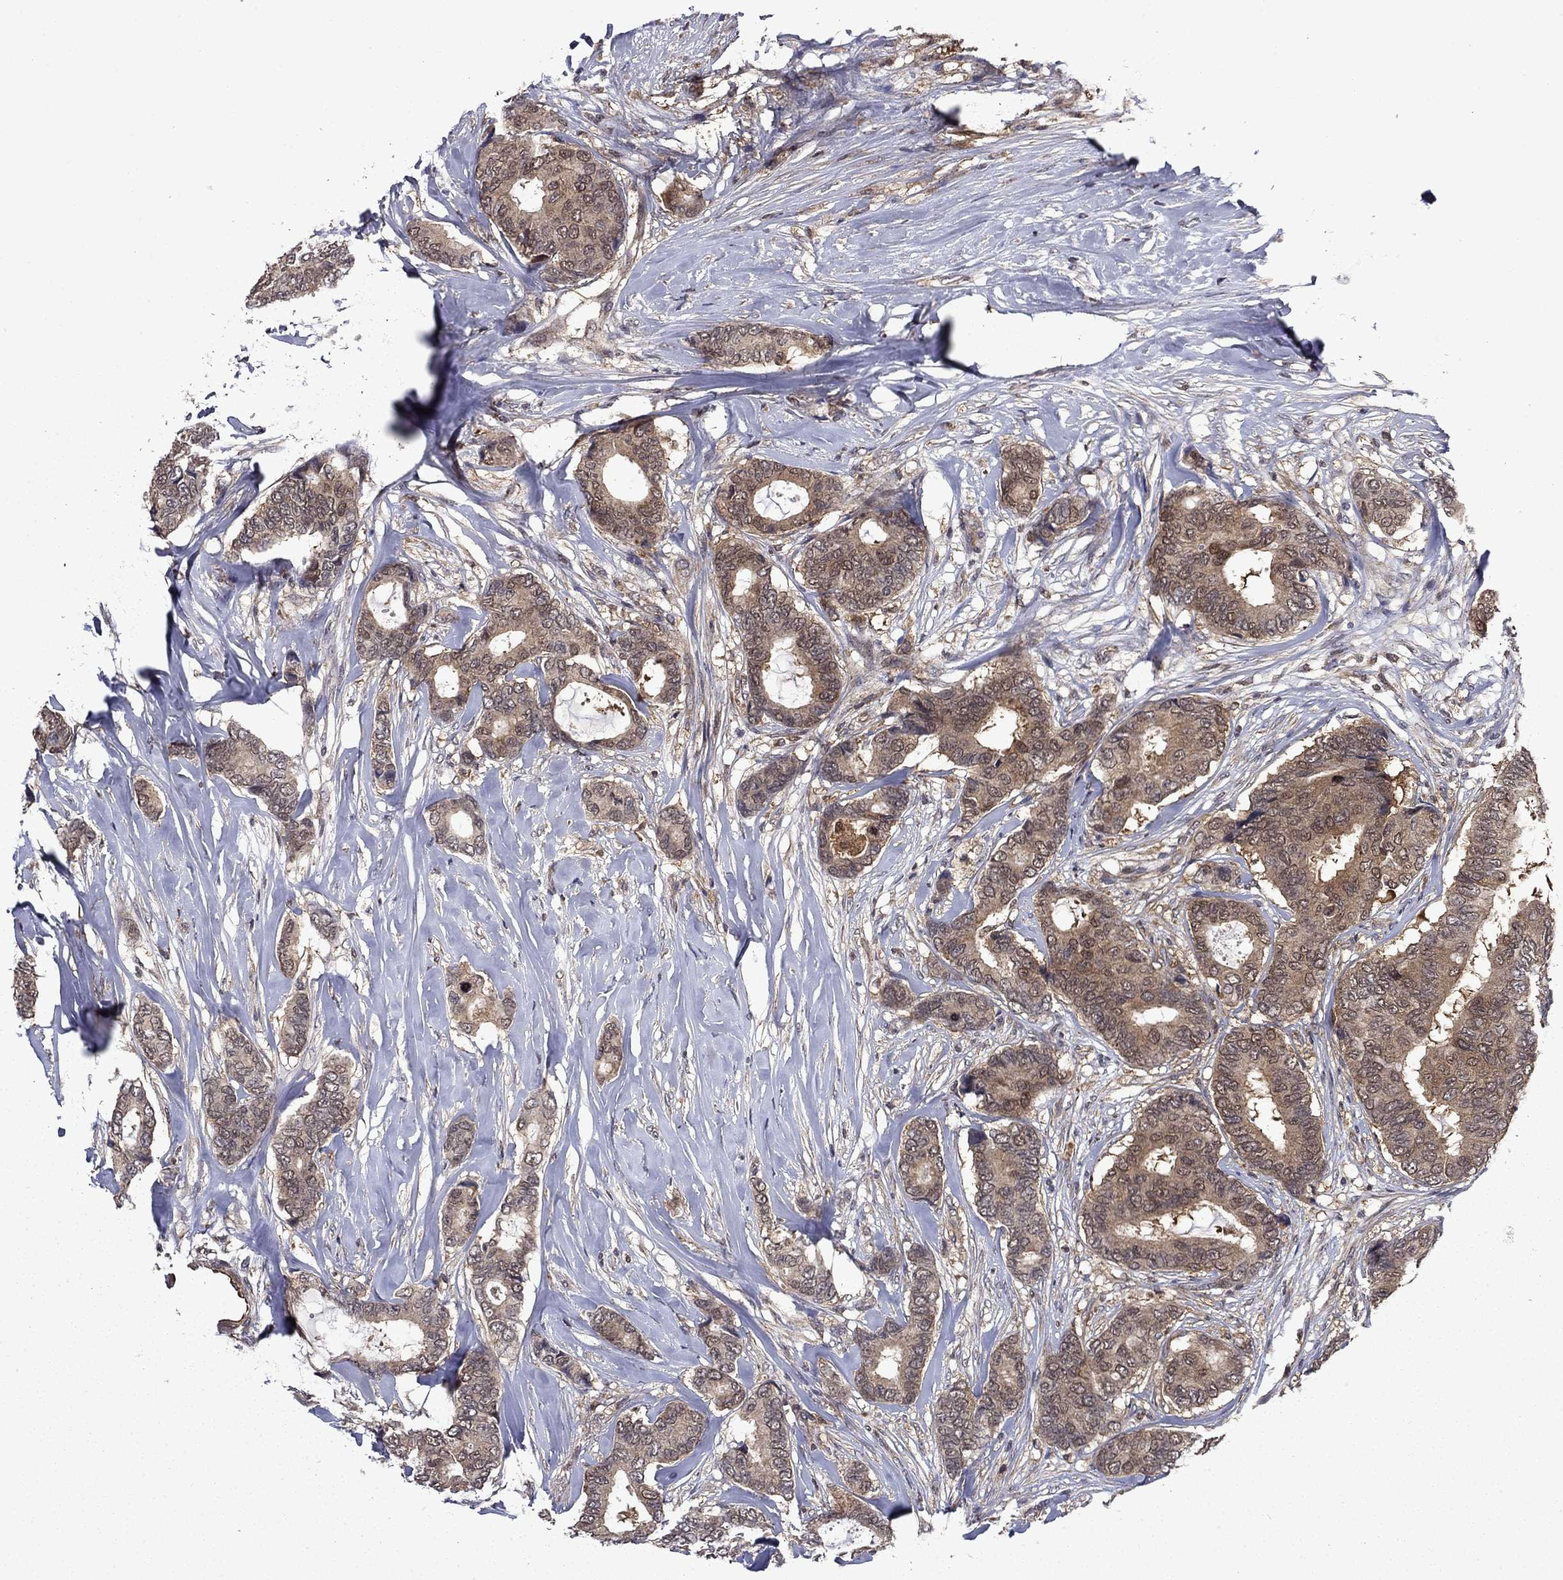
{"staining": {"intensity": "moderate", "quantity": ">75%", "location": "cytoplasmic/membranous"}, "tissue": "breast cancer", "cell_type": "Tumor cells", "image_type": "cancer", "snomed": [{"axis": "morphology", "description": "Duct carcinoma"}, {"axis": "topography", "description": "Breast"}], "caption": "Immunohistochemical staining of human intraductal carcinoma (breast) reveals moderate cytoplasmic/membranous protein positivity in approximately >75% of tumor cells. The protein is shown in brown color, while the nuclei are stained blue.", "gene": "TPMT", "patient": {"sex": "female", "age": 75}}